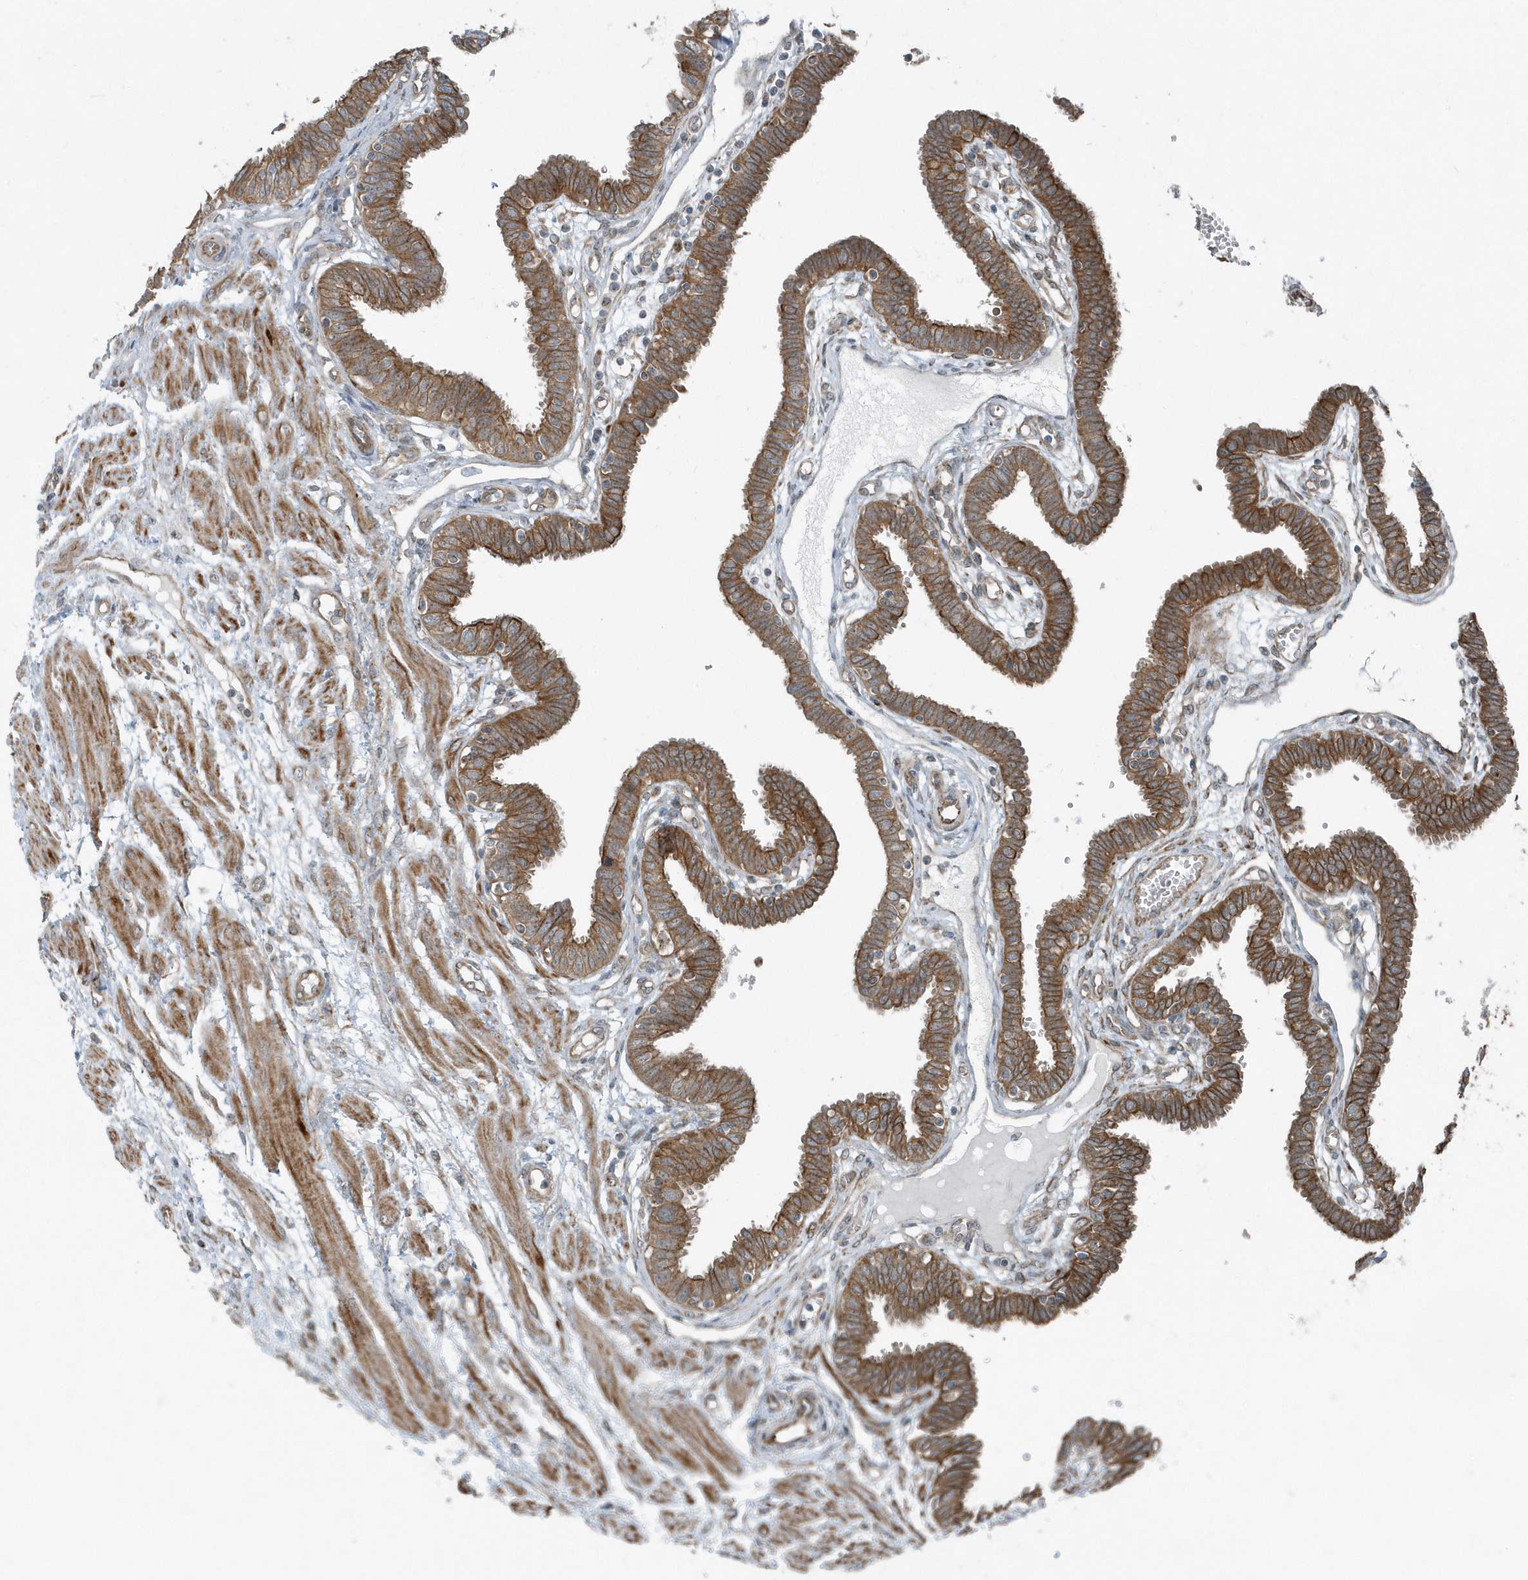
{"staining": {"intensity": "moderate", "quantity": ">75%", "location": "cytoplasmic/membranous"}, "tissue": "fallopian tube", "cell_type": "Glandular cells", "image_type": "normal", "snomed": [{"axis": "morphology", "description": "Normal tissue, NOS"}, {"axis": "topography", "description": "Fallopian tube"}], "caption": "A brown stain labels moderate cytoplasmic/membranous positivity of a protein in glandular cells of benign fallopian tube.", "gene": "GCC2", "patient": {"sex": "female", "age": 32}}